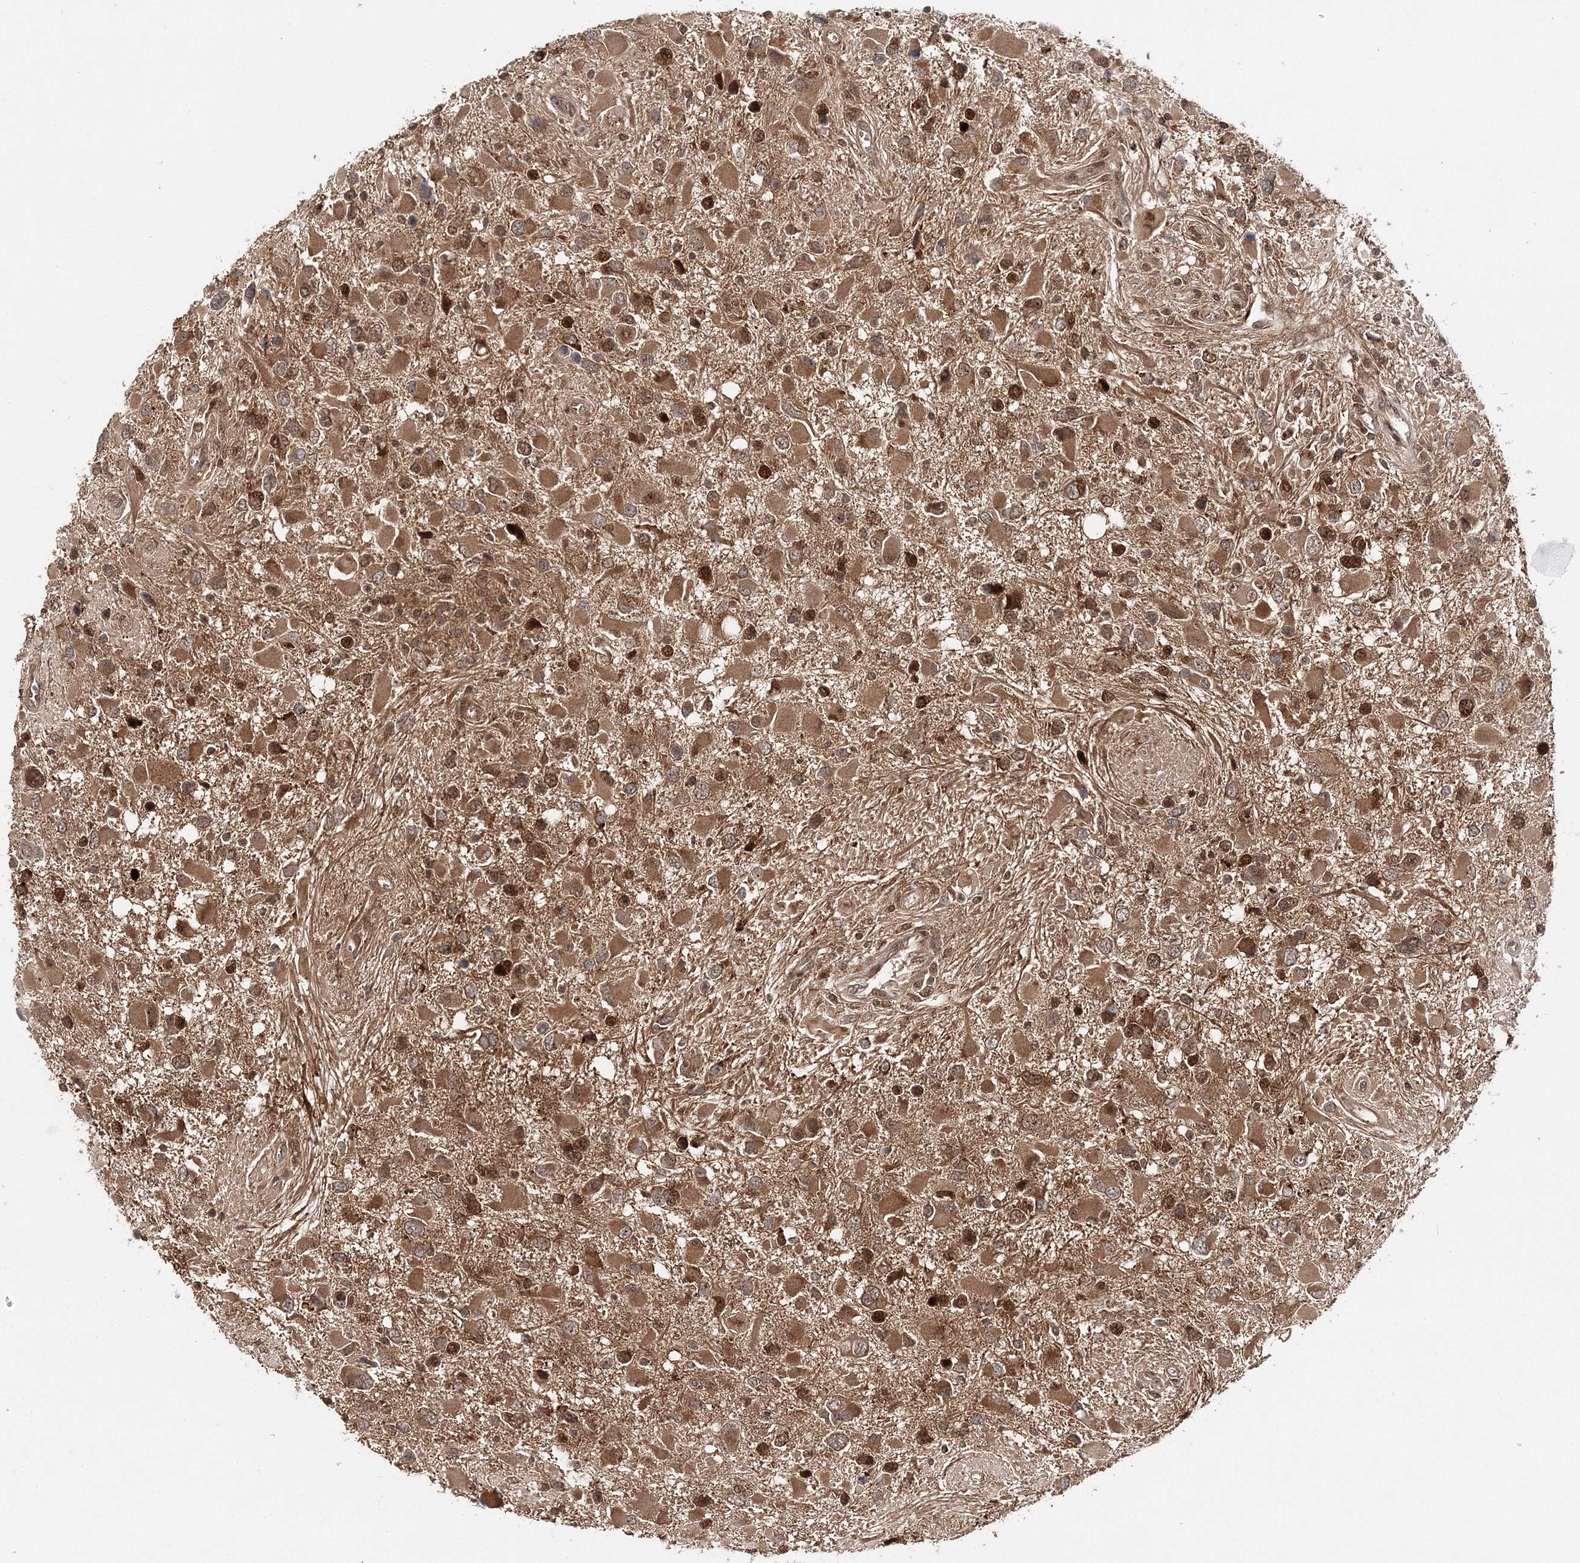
{"staining": {"intensity": "moderate", "quantity": ">75%", "location": "cytoplasmic/membranous,nuclear"}, "tissue": "glioma", "cell_type": "Tumor cells", "image_type": "cancer", "snomed": [{"axis": "morphology", "description": "Glioma, malignant, High grade"}, {"axis": "topography", "description": "Brain"}], "caption": "Glioma stained with immunohistochemistry (IHC) shows moderate cytoplasmic/membranous and nuclear staining in about >75% of tumor cells.", "gene": "NIF3L1", "patient": {"sex": "male", "age": 53}}